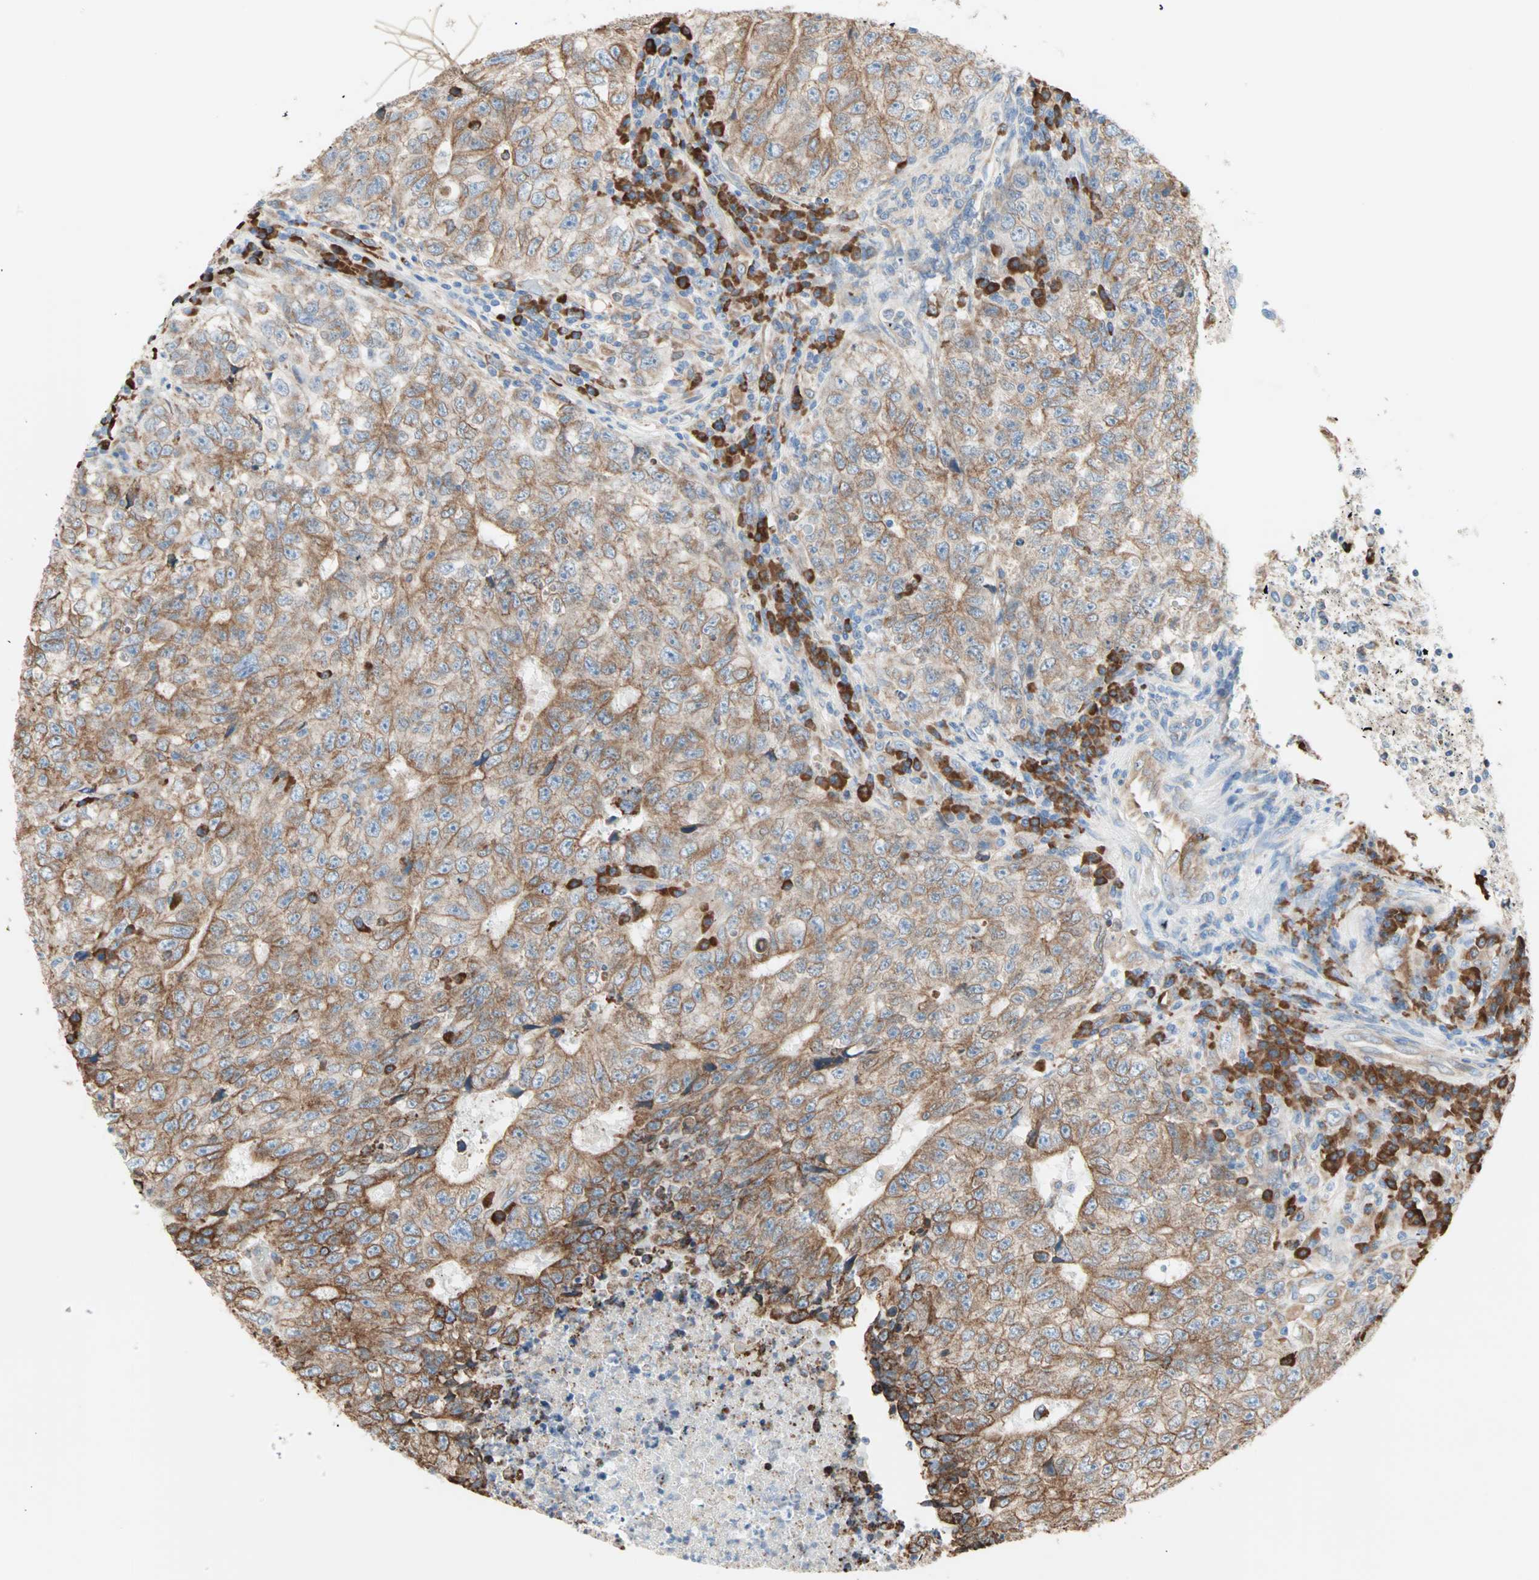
{"staining": {"intensity": "moderate", "quantity": ">75%", "location": "cytoplasmic/membranous"}, "tissue": "testis cancer", "cell_type": "Tumor cells", "image_type": "cancer", "snomed": [{"axis": "morphology", "description": "Necrosis, NOS"}, {"axis": "morphology", "description": "Carcinoma, Embryonal, NOS"}, {"axis": "topography", "description": "Testis"}], "caption": "Testis cancer (embryonal carcinoma) stained for a protein shows moderate cytoplasmic/membranous positivity in tumor cells. (DAB (3,3'-diaminobenzidine) IHC with brightfield microscopy, high magnification).", "gene": "PLCXD1", "patient": {"sex": "male", "age": 19}}